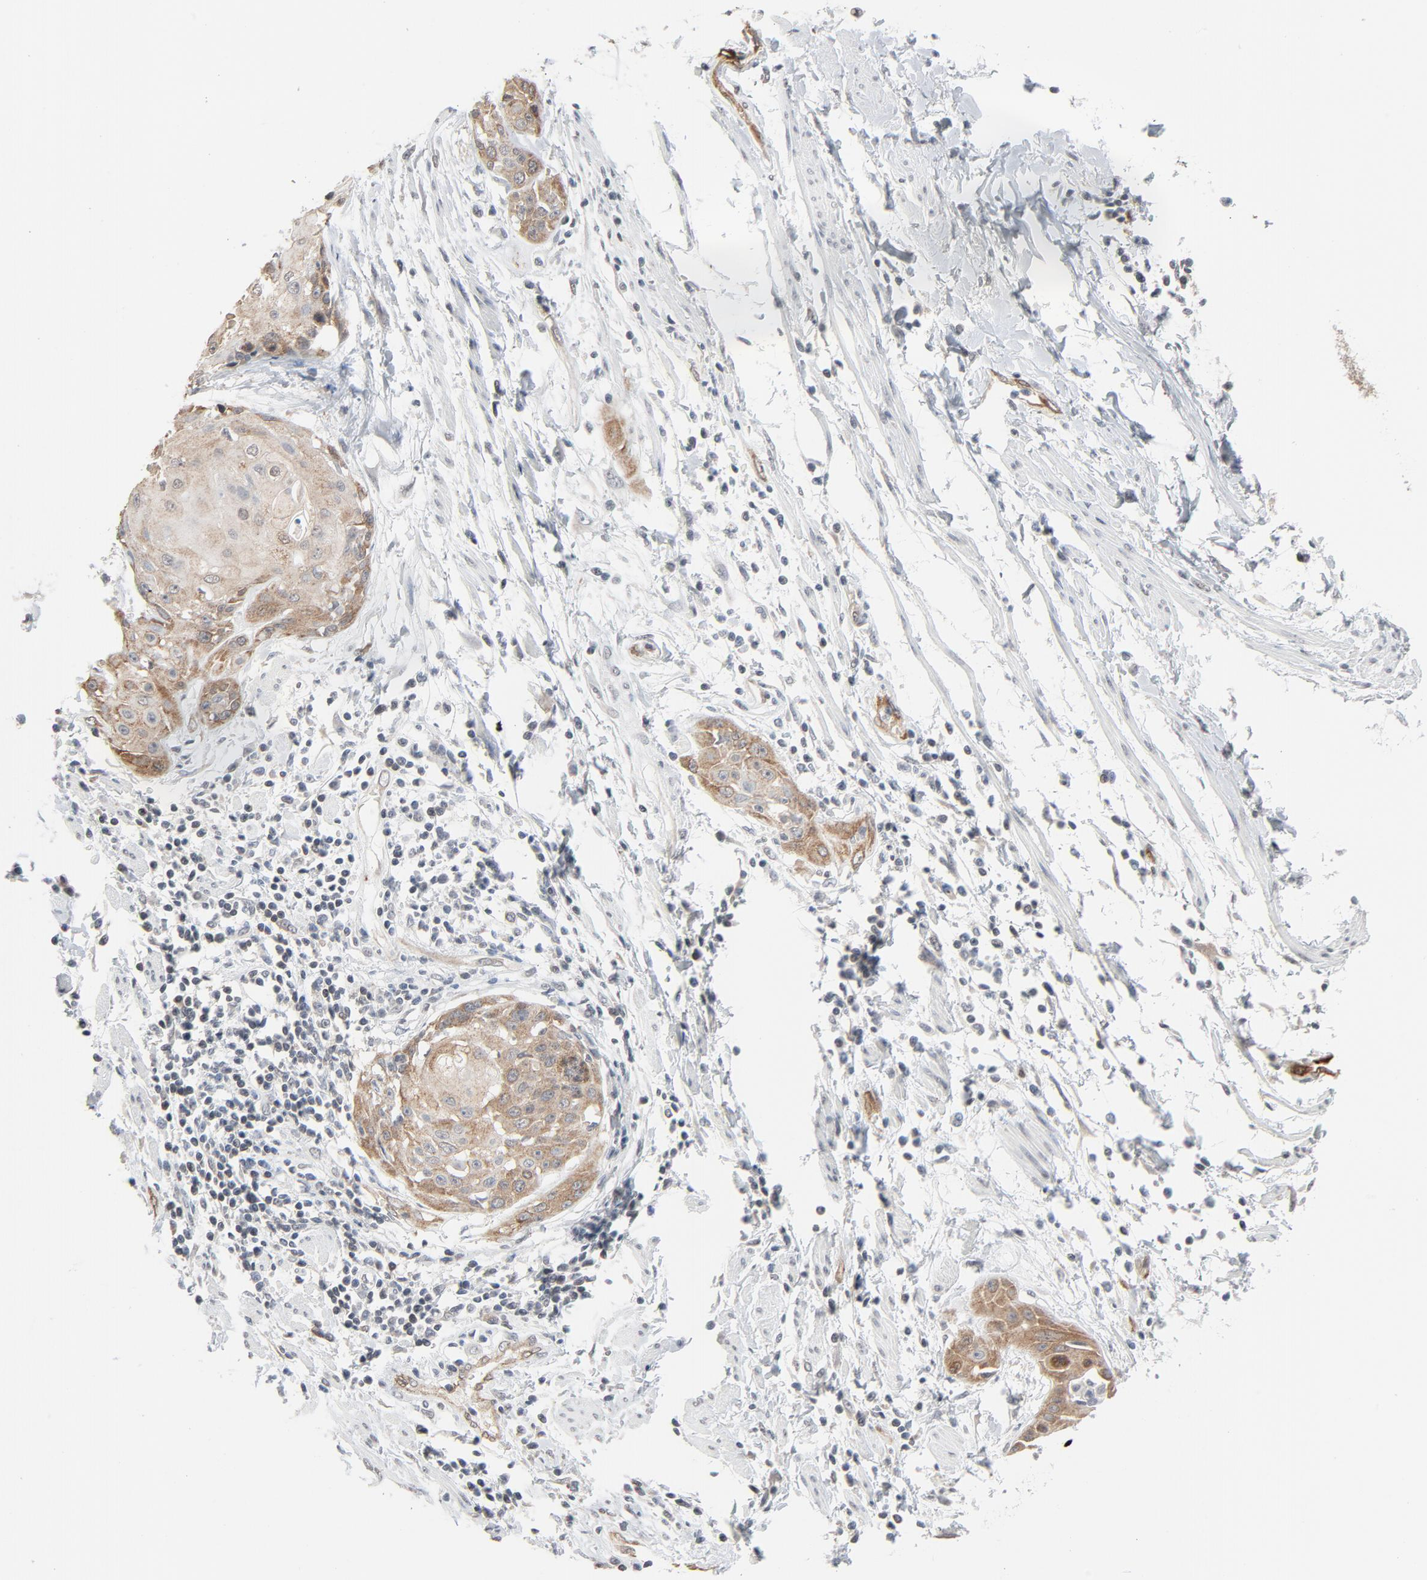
{"staining": {"intensity": "moderate", "quantity": ">75%", "location": "cytoplasmic/membranous"}, "tissue": "cervical cancer", "cell_type": "Tumor cells", "image_type": "cancer", "snomed": [{"axis": "morphology", "description": "Squamous cell carcinoma, NOS"}, {"axis": "topography", "description": "Cervix"}], "caption": "Immunohistochemical staining of human cervical cancer (squamous cell carcinoma) reveals medium levels of moderate cytoplasmic/membranous protein staining in about >75% of tumor cells.", "gene": "ITPR3", "patient": {"sex": "female", "age": 57}}